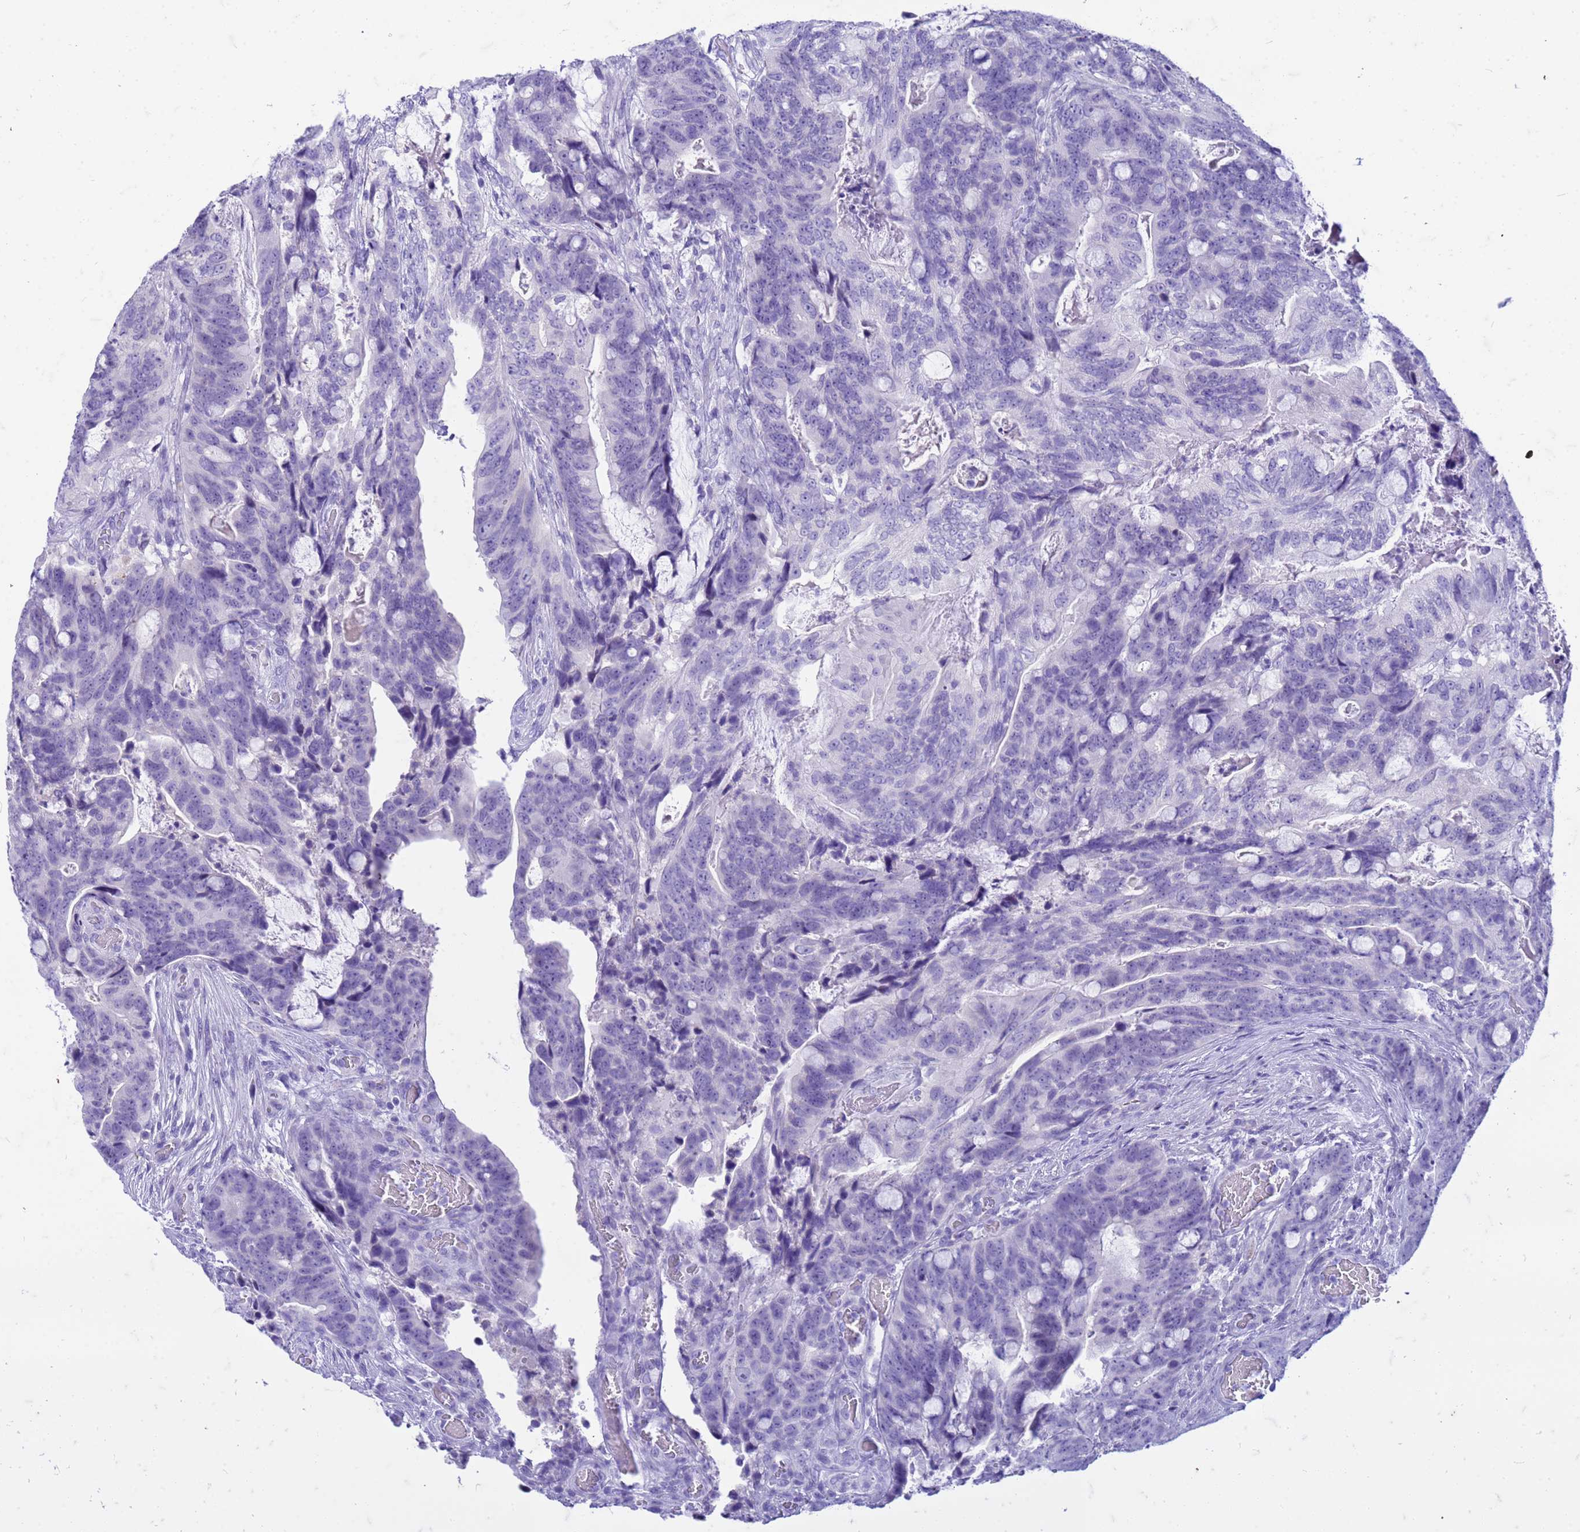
{"staining": {"intensity": "negative", "quantity": "none", "location": "none"}, "tissue": "colorectal cancer", "cell_type": "Tumor cells", "image_type": "cancer", "snomed": [{"axis": "morphology", "description": "Adenocarcinoma, NOS"}, {"axis": "topography", "description": "Colon"}], "caption": "The image demonstrates no significant positivity in tumor cells of colorectal adenocarcinoma.", "gene": "CFAP100", "patient": {"sex": "female", "age": 82}}